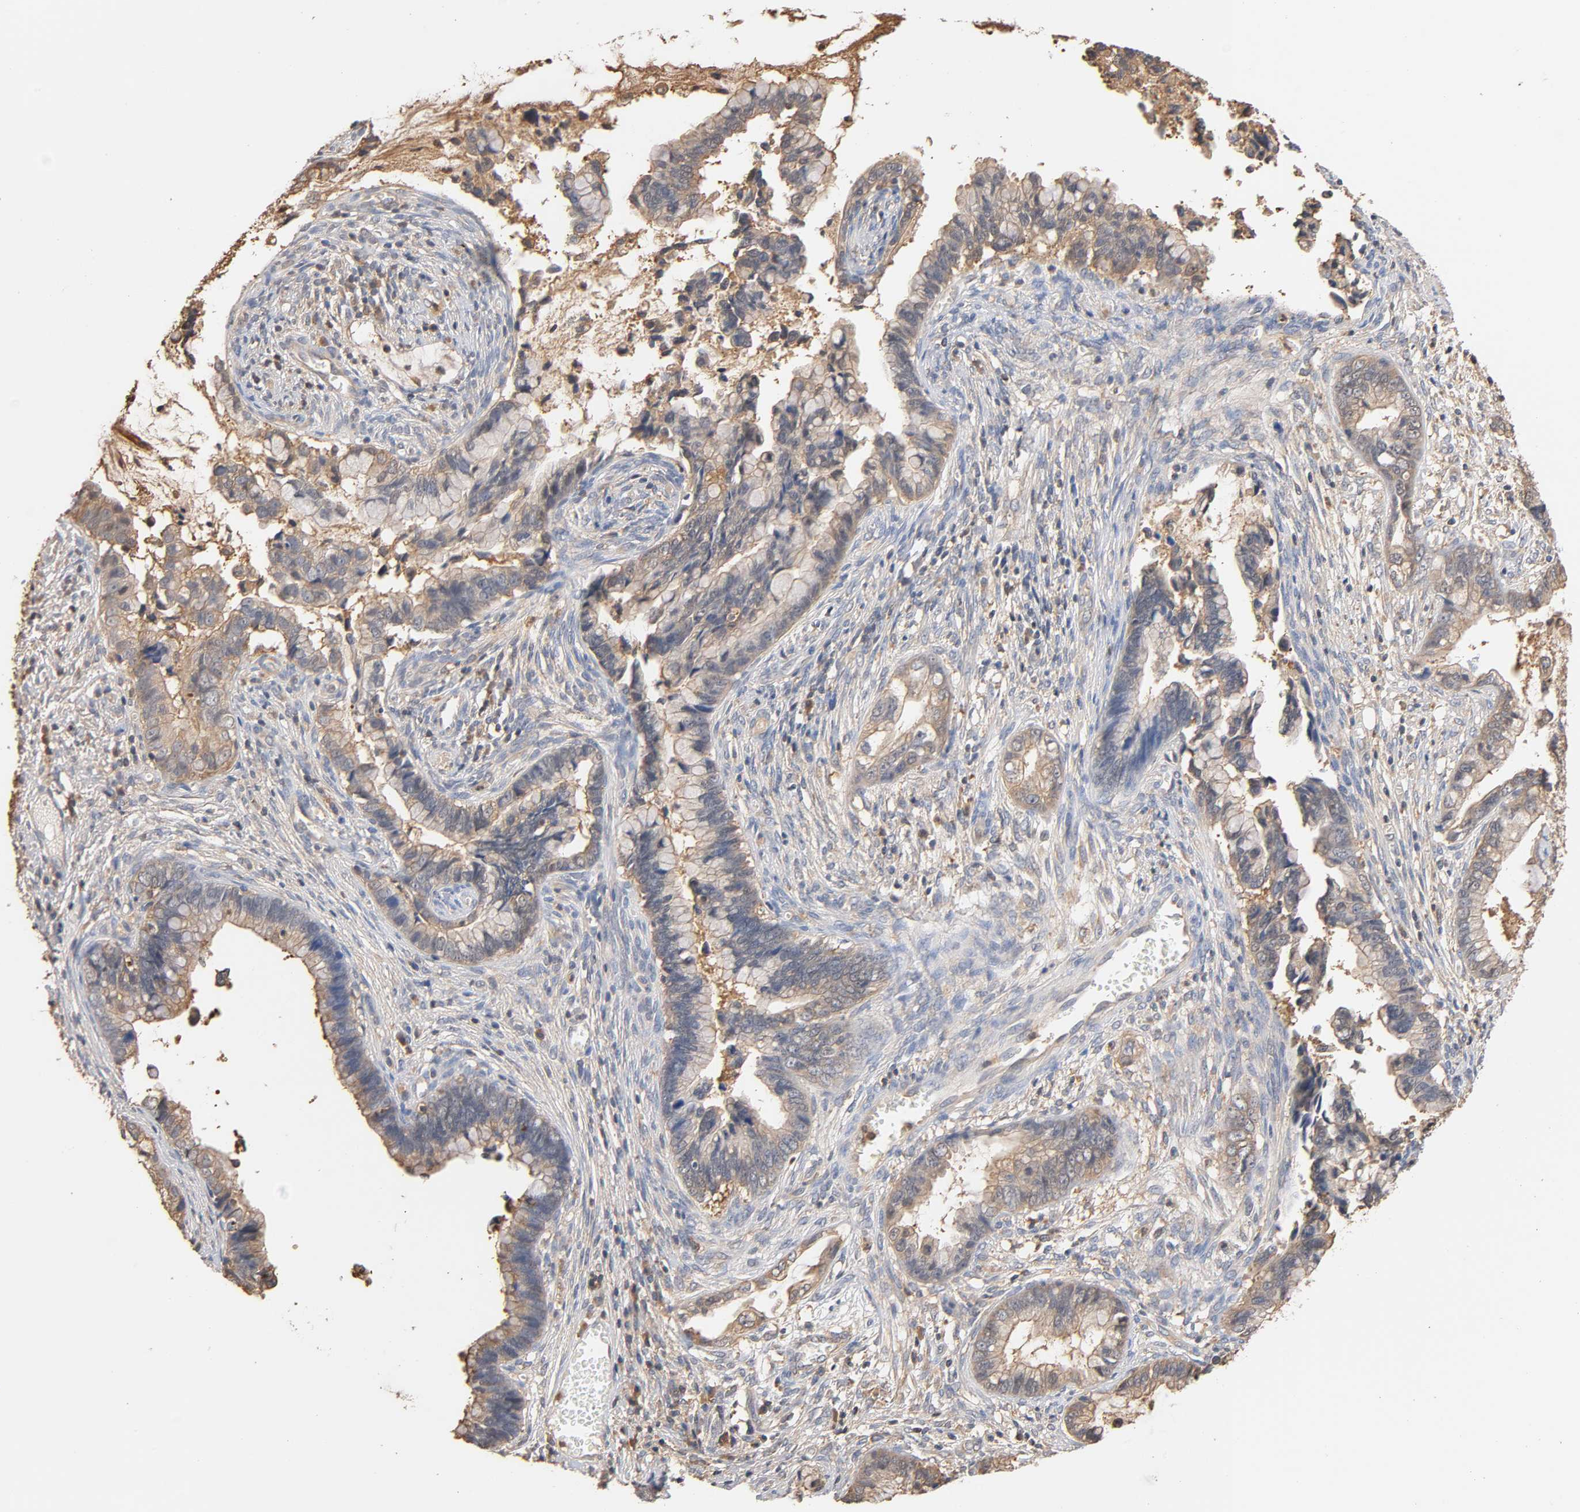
{"staining": {"intensity": "weak", "quantity": ">75%", "location": "cytoplasmic/membranous"}, "tissue": "cervical cancer", "cell_type": "Tumor cells", "image_type": "cancer", "snomed": [{"axis": "morphology", "description": "Adenocarcinoma, NOS"}, {"axis": "topography", "description": "Cervix"}], "caption": "Protein staining displays weak cytoplasmic/membranous positivity in approximately >75% of tumor cells in adenocarcinoma (cervical).", "gene": "ALDOA", "patient": {"sex": "female", "age": 44}}